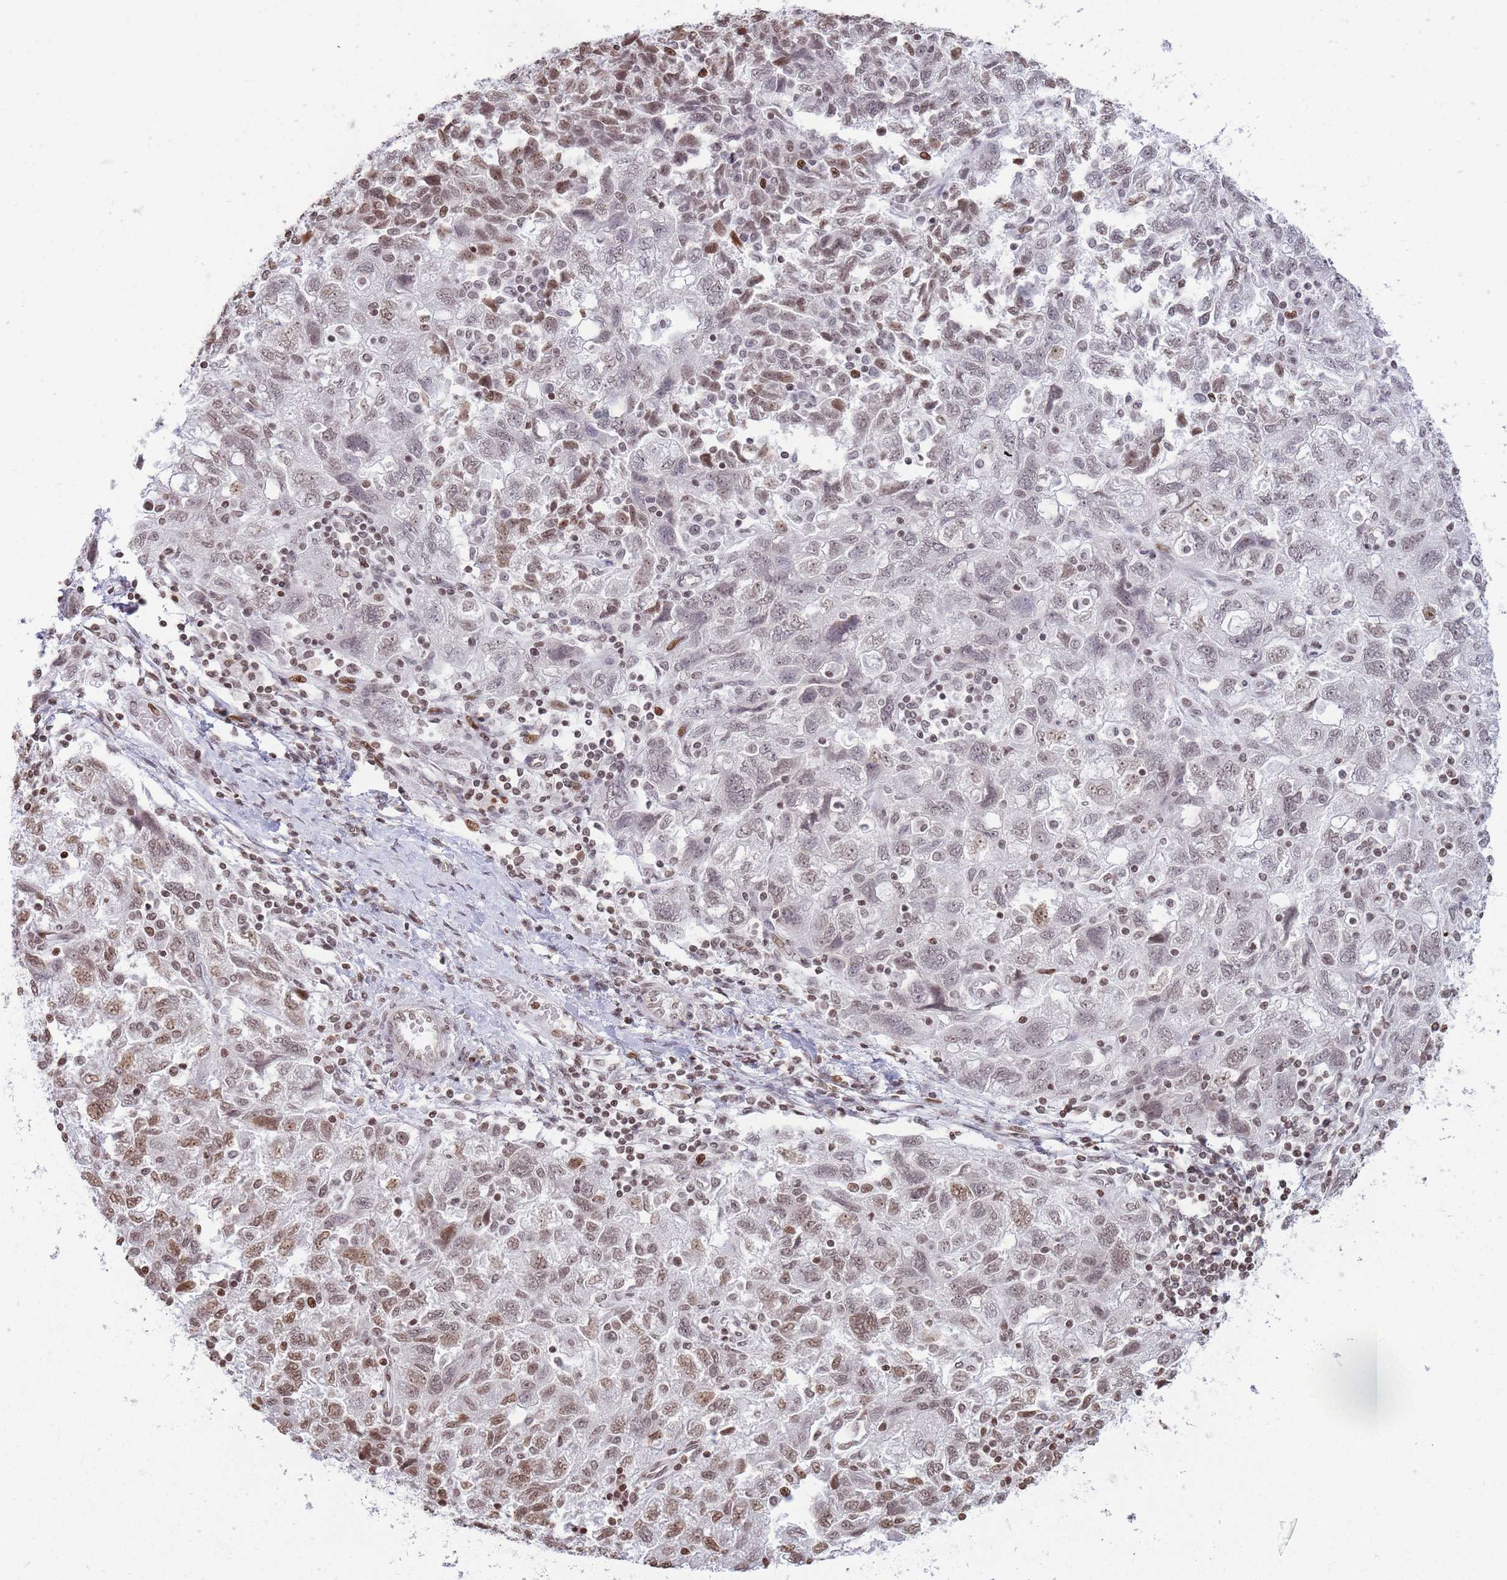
{"staining": {"intensity": "weak", "quantity": "25%-75%", "location": "nuclear"}, "tissue": "ovarian cancer", "cell_type": "Tumor cells", "image_type": "cancer", "snomed": [{"axis": "morphology", "description": "Carcinoma, NOS"}, {"axis": "morphology", "description": "Cystadenocarcinoma, serous, NOS"}, {"axis": "topography", "description": "Ovary"}], "caption": "Ovarian cancer (carcinoma) stained with DAB immunohistochemistry (IHC) demonstrates low levels of weak nuclear expression in approximately 25%-75% of tumor cells.", "gene": "SHISAL1", "patient": {"sex": "female", "age": 69}}